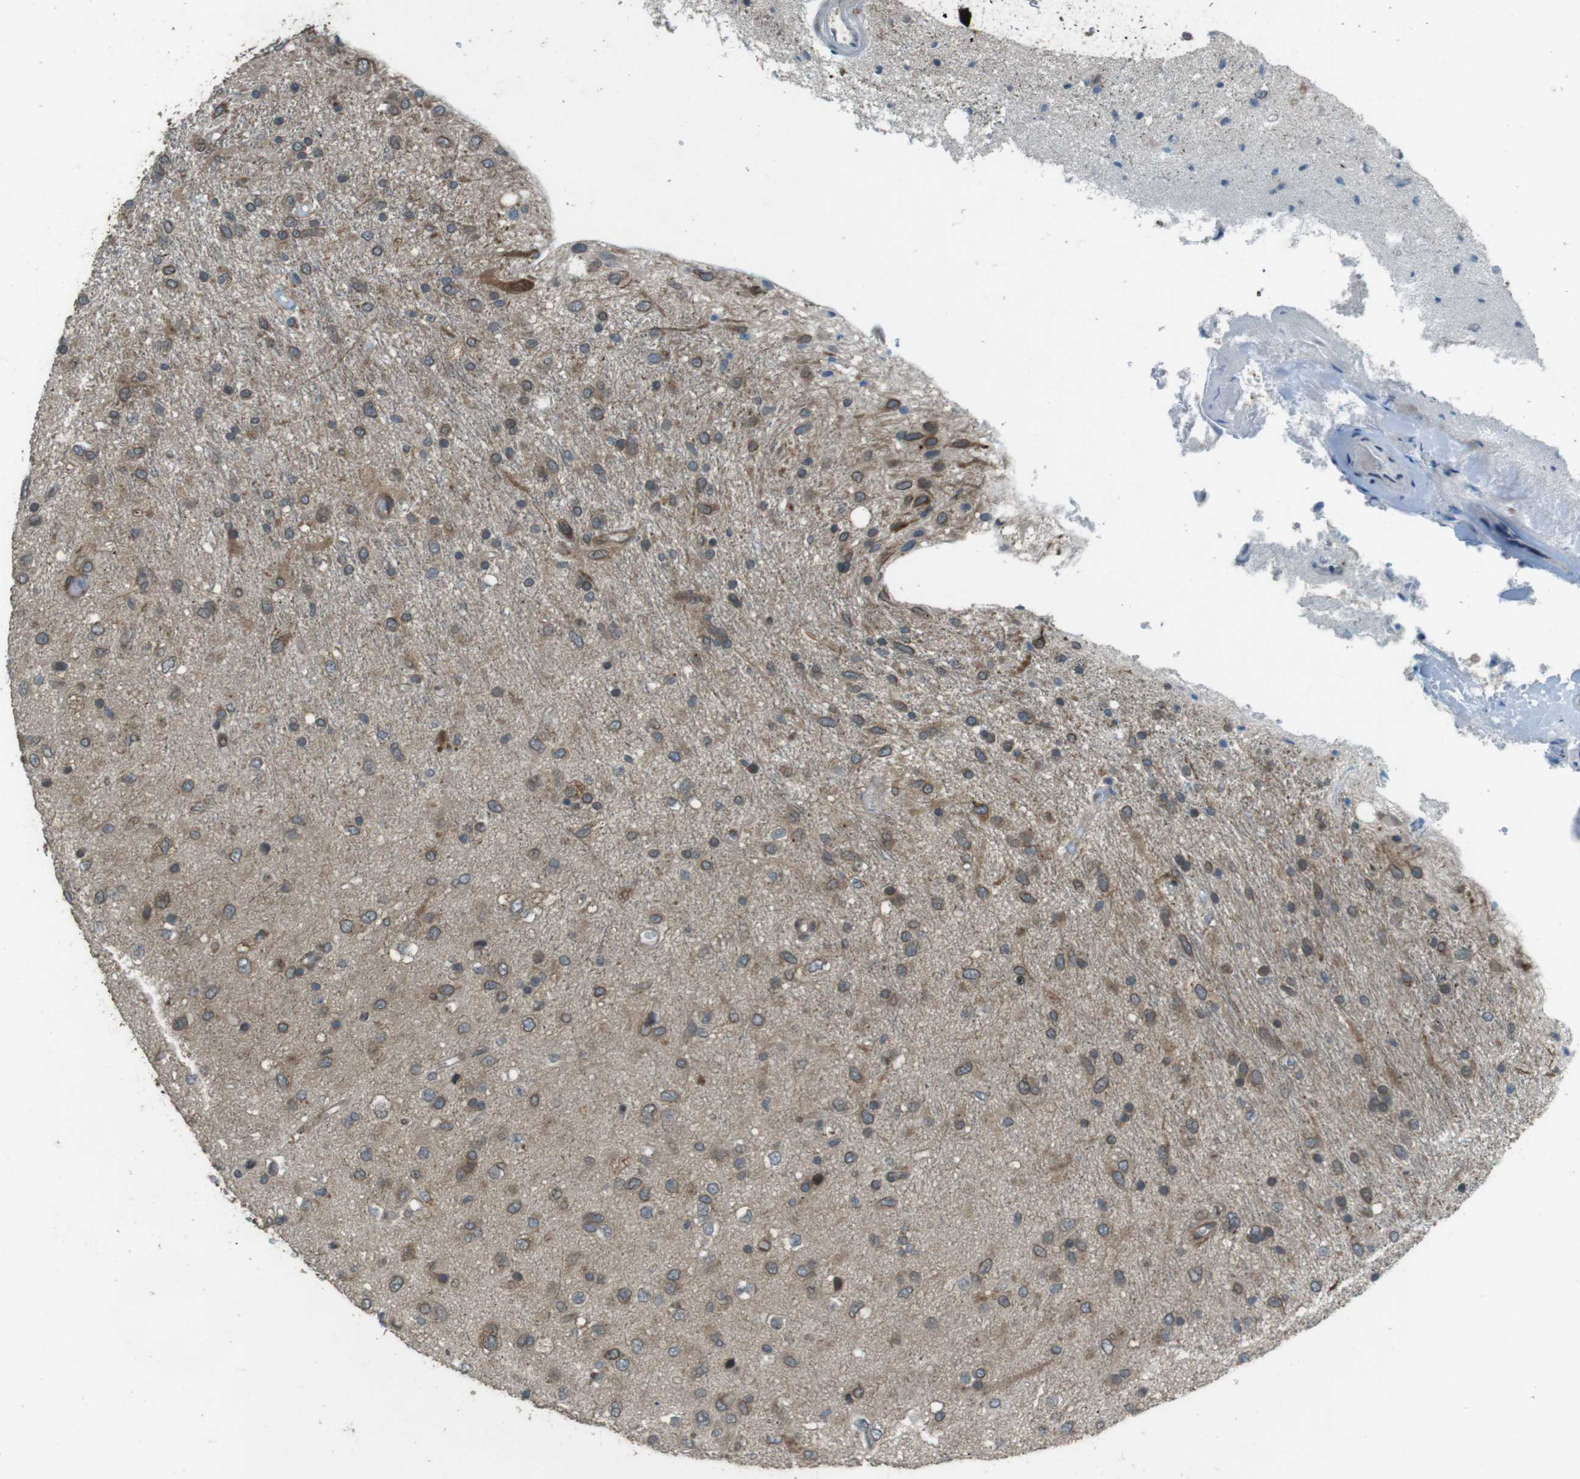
{"staining": {"intensity": "weak", "quantity": "25%-75%", "location": "cytoplasmic/membranous"}, "tissue": "glioma", "cell_type": "Tumor cells", "image_type": "cancer", "snomed": [{"axis": "morphology", "description": "Glioma, malignant, Low grade"}, {"axis": "topography", "description": "Brain"}], "caption": "Glioma was stained to show a protein in brown. There is low levels of weak cytoplasmic/membranous expression in about 25%-75% of tumor cells.", "gene": "ZNF330", "patient": {"sex": "male", "age": 77}}